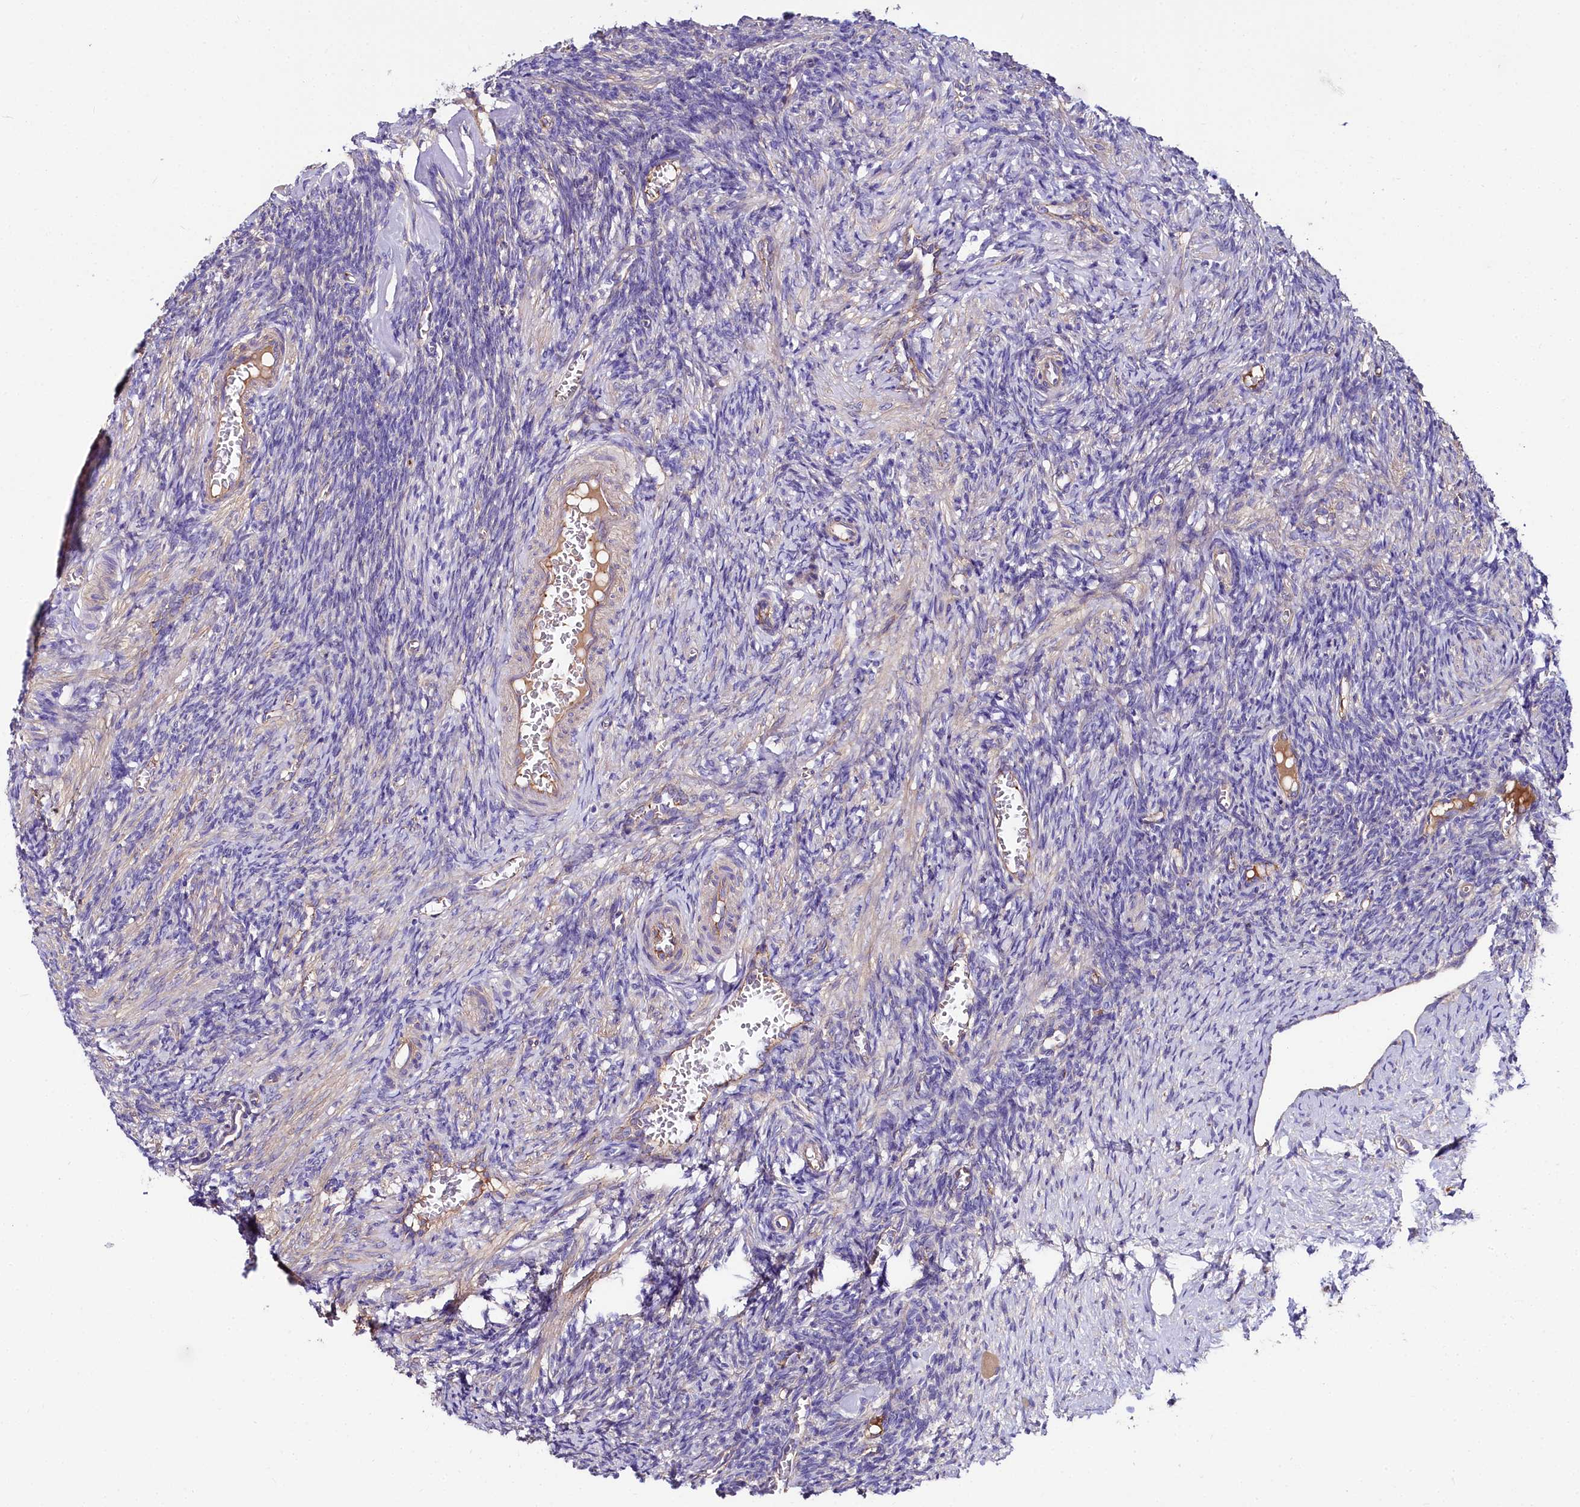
{"staining": {"intensity": "negative", "quantity": "none", "location": "none"}, "tissue": "ovary", "cell_type": "Ovarian stroma cells", "image_type": "normal", "snomed": [{"axis": "morphology", "description": "Normal tissue, NOS"}, {"axis": "topography", "description": "Ovary"}], "caption": "This is a histopathology image of immunohistochemistry (IHC) staining of benign ovary, which shows no expression in ovarian stroma cells. (DAB IHC with hematoxylin counter stain).", "gene": "FCHSD2", "patient": {"sex": "female", "age": 27}}